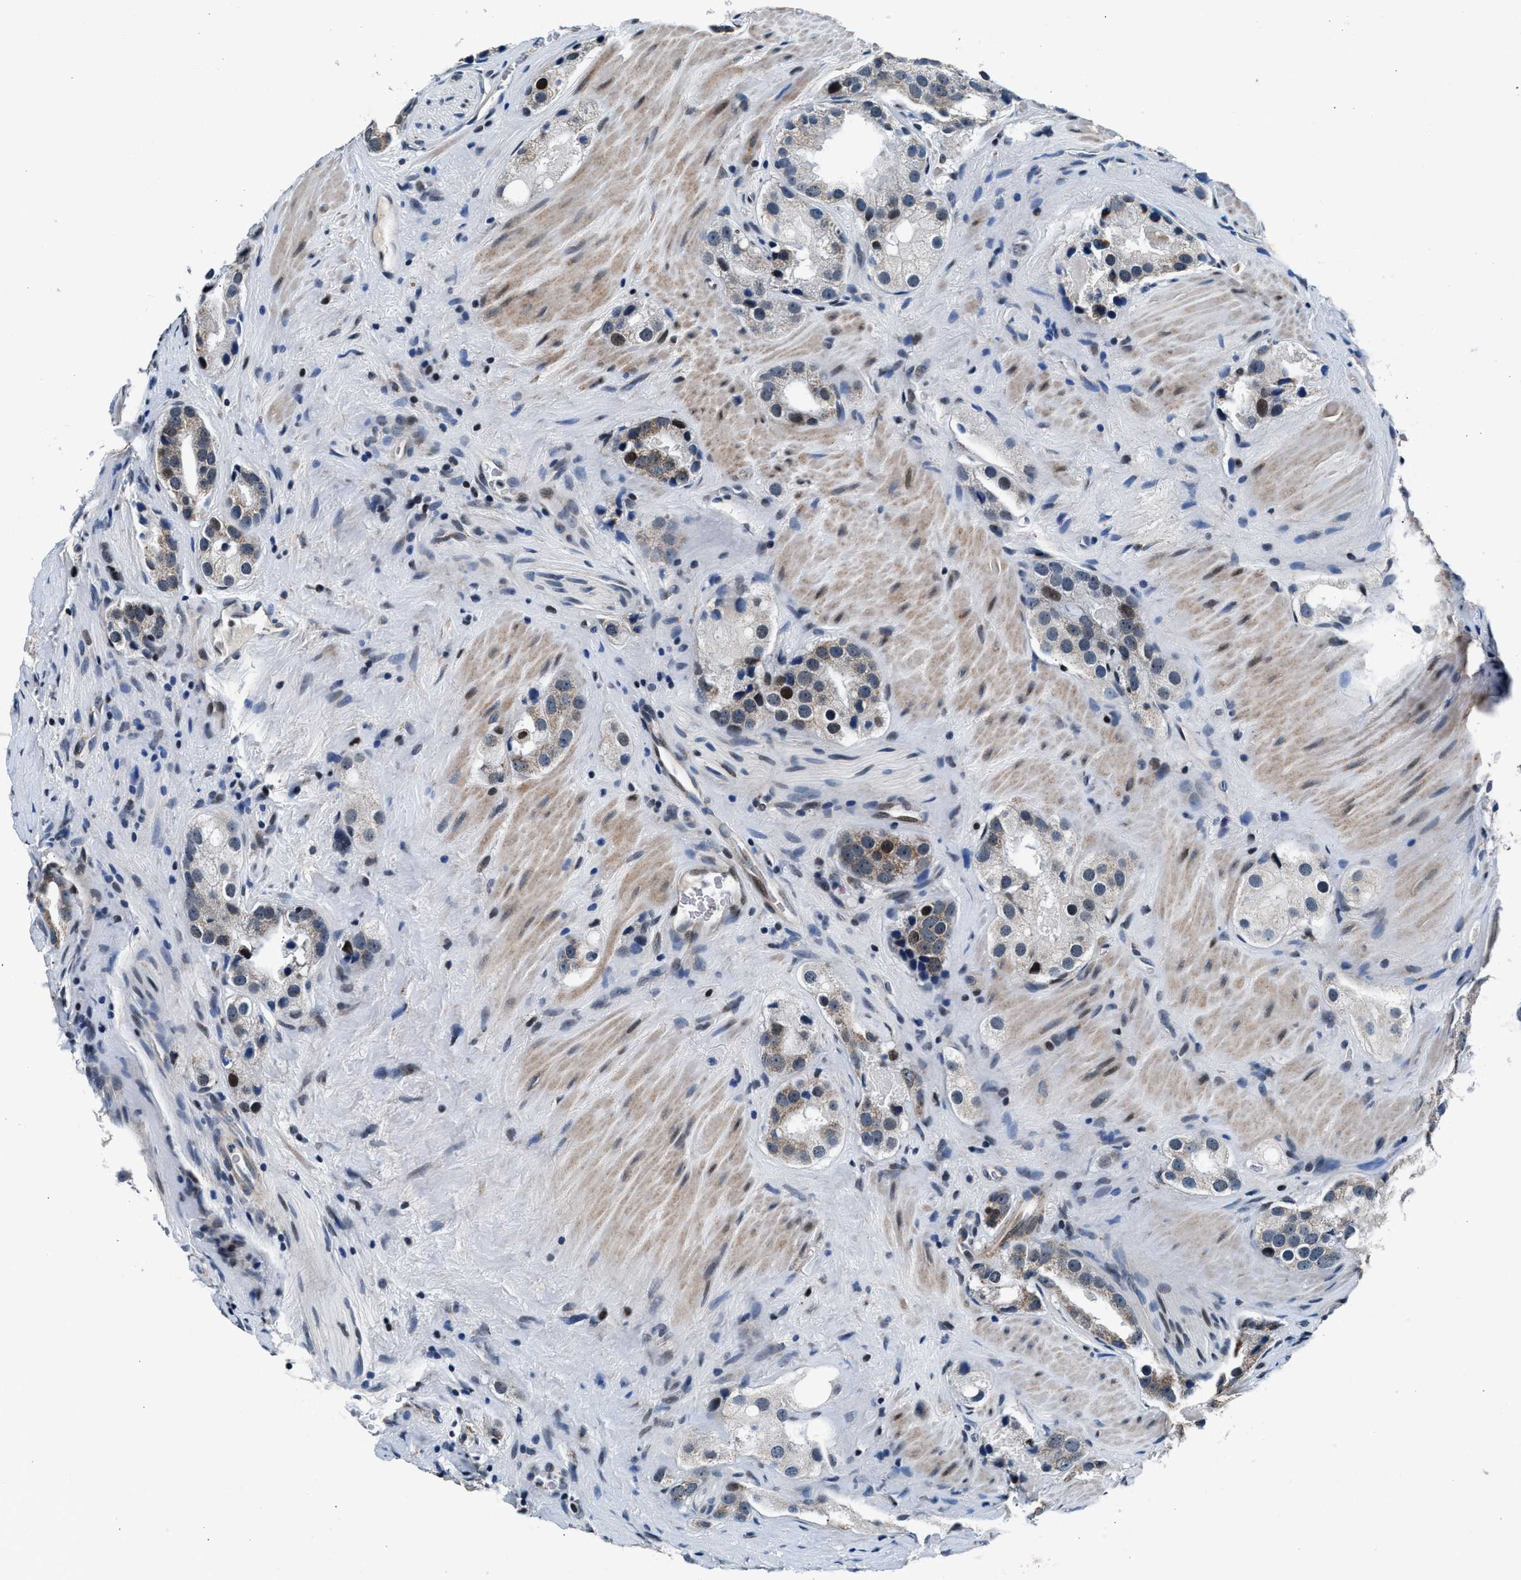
{"staining": {"intensity": "moderate", "quantity": "25%-75%", "location": "cytoplasmic/membranous,nuclear"}, "tissue": "prostate cancer", "cell_type": "Tumor cells", "image_type": "cancer", "snomed": [{"axis": "morphology", "description": "Adenocarcinoma, High grade"}, {"axis": "topography", "description": "Prostate"}], "caption": "Protein staining of prostate cancer tissue exhibits moderate cytoplasmic/membranous and nuclear staining in about 25%-75% of tumor cells.", "gene": "PRRC2B", "patient": {"sex": "male", "age": 63}}